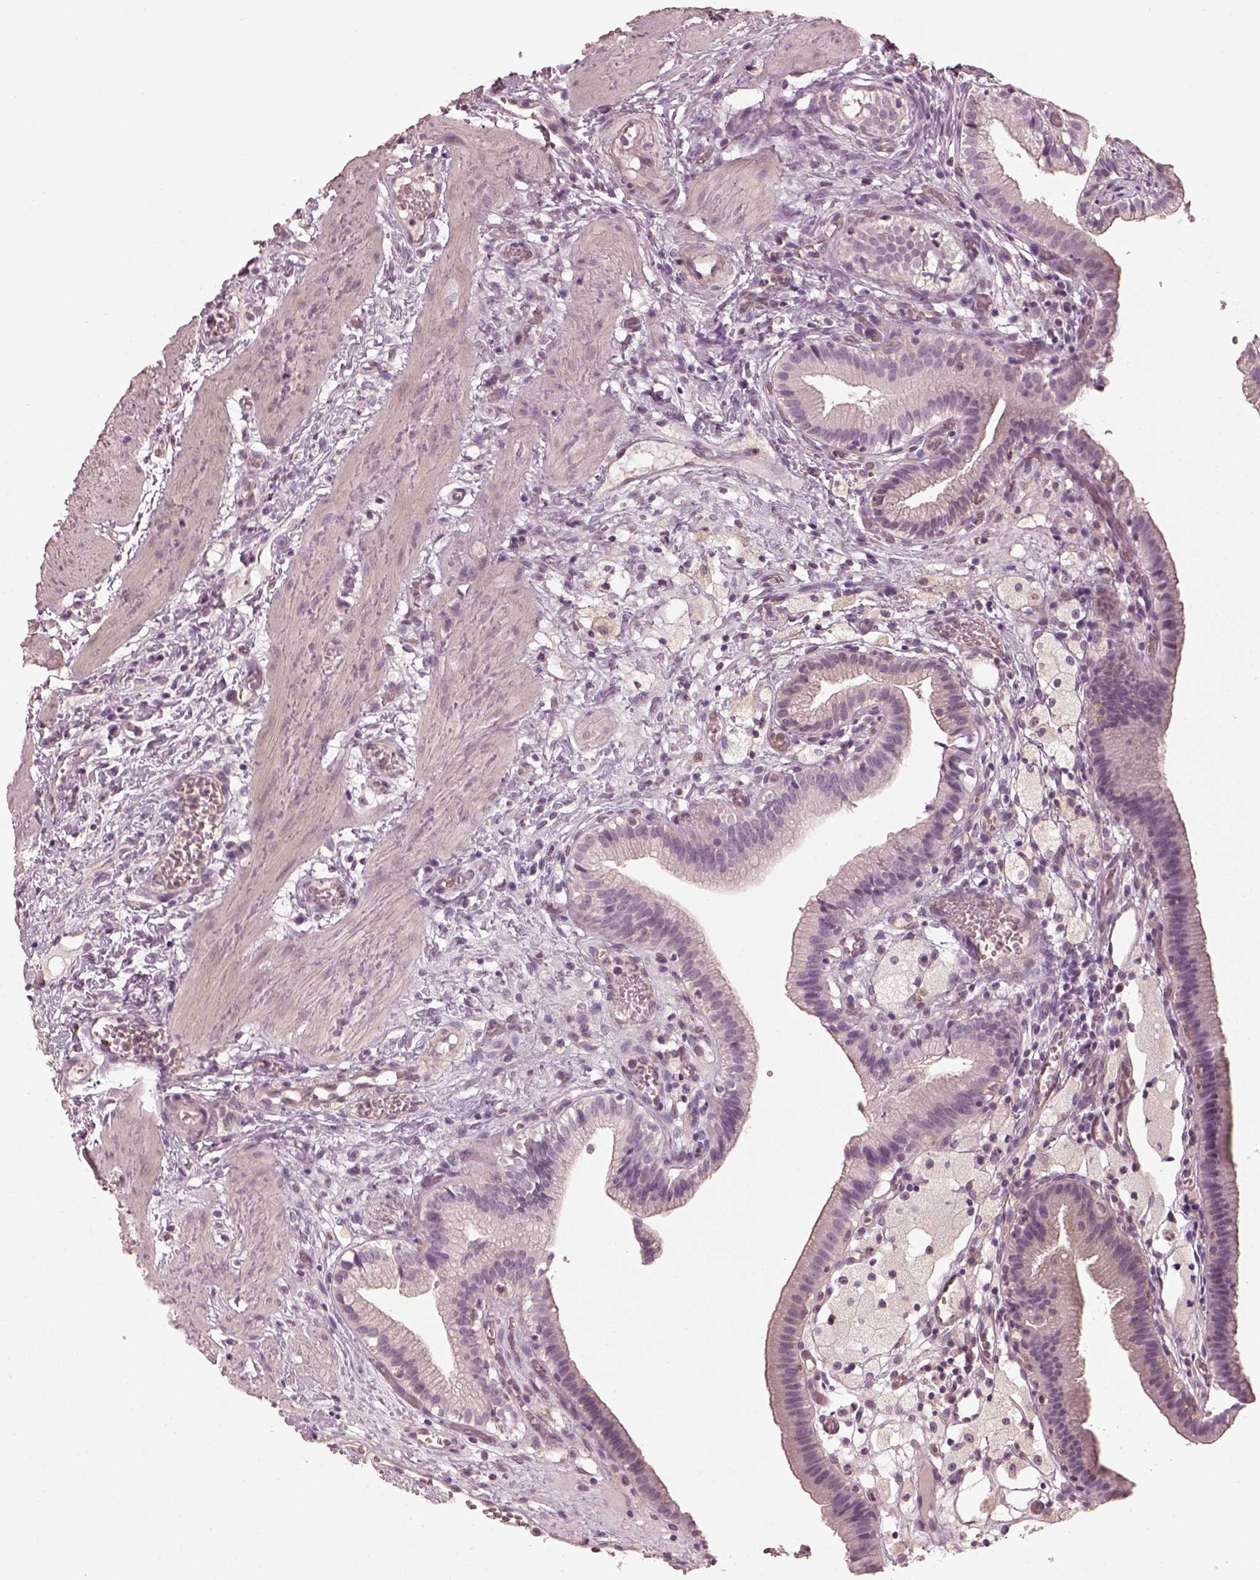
{"staining": {"intensity": "negative", "quantity": "none", "location": "none"}, "tissue": "gallbladder", "cell_type": "Glandular cells", "image_type": "normal", "snomed": [{"axis": "morphology", "description": "Normal tissue, NOS"}, {"axis": "topography", "description": "Gallbladder"}], "caption": "A micrograph of gallbladder stained for a protein reveals no brown staining in glandular cells.", "gene": "PRKACG", "patient": {"sex": "female", "age": 24}}